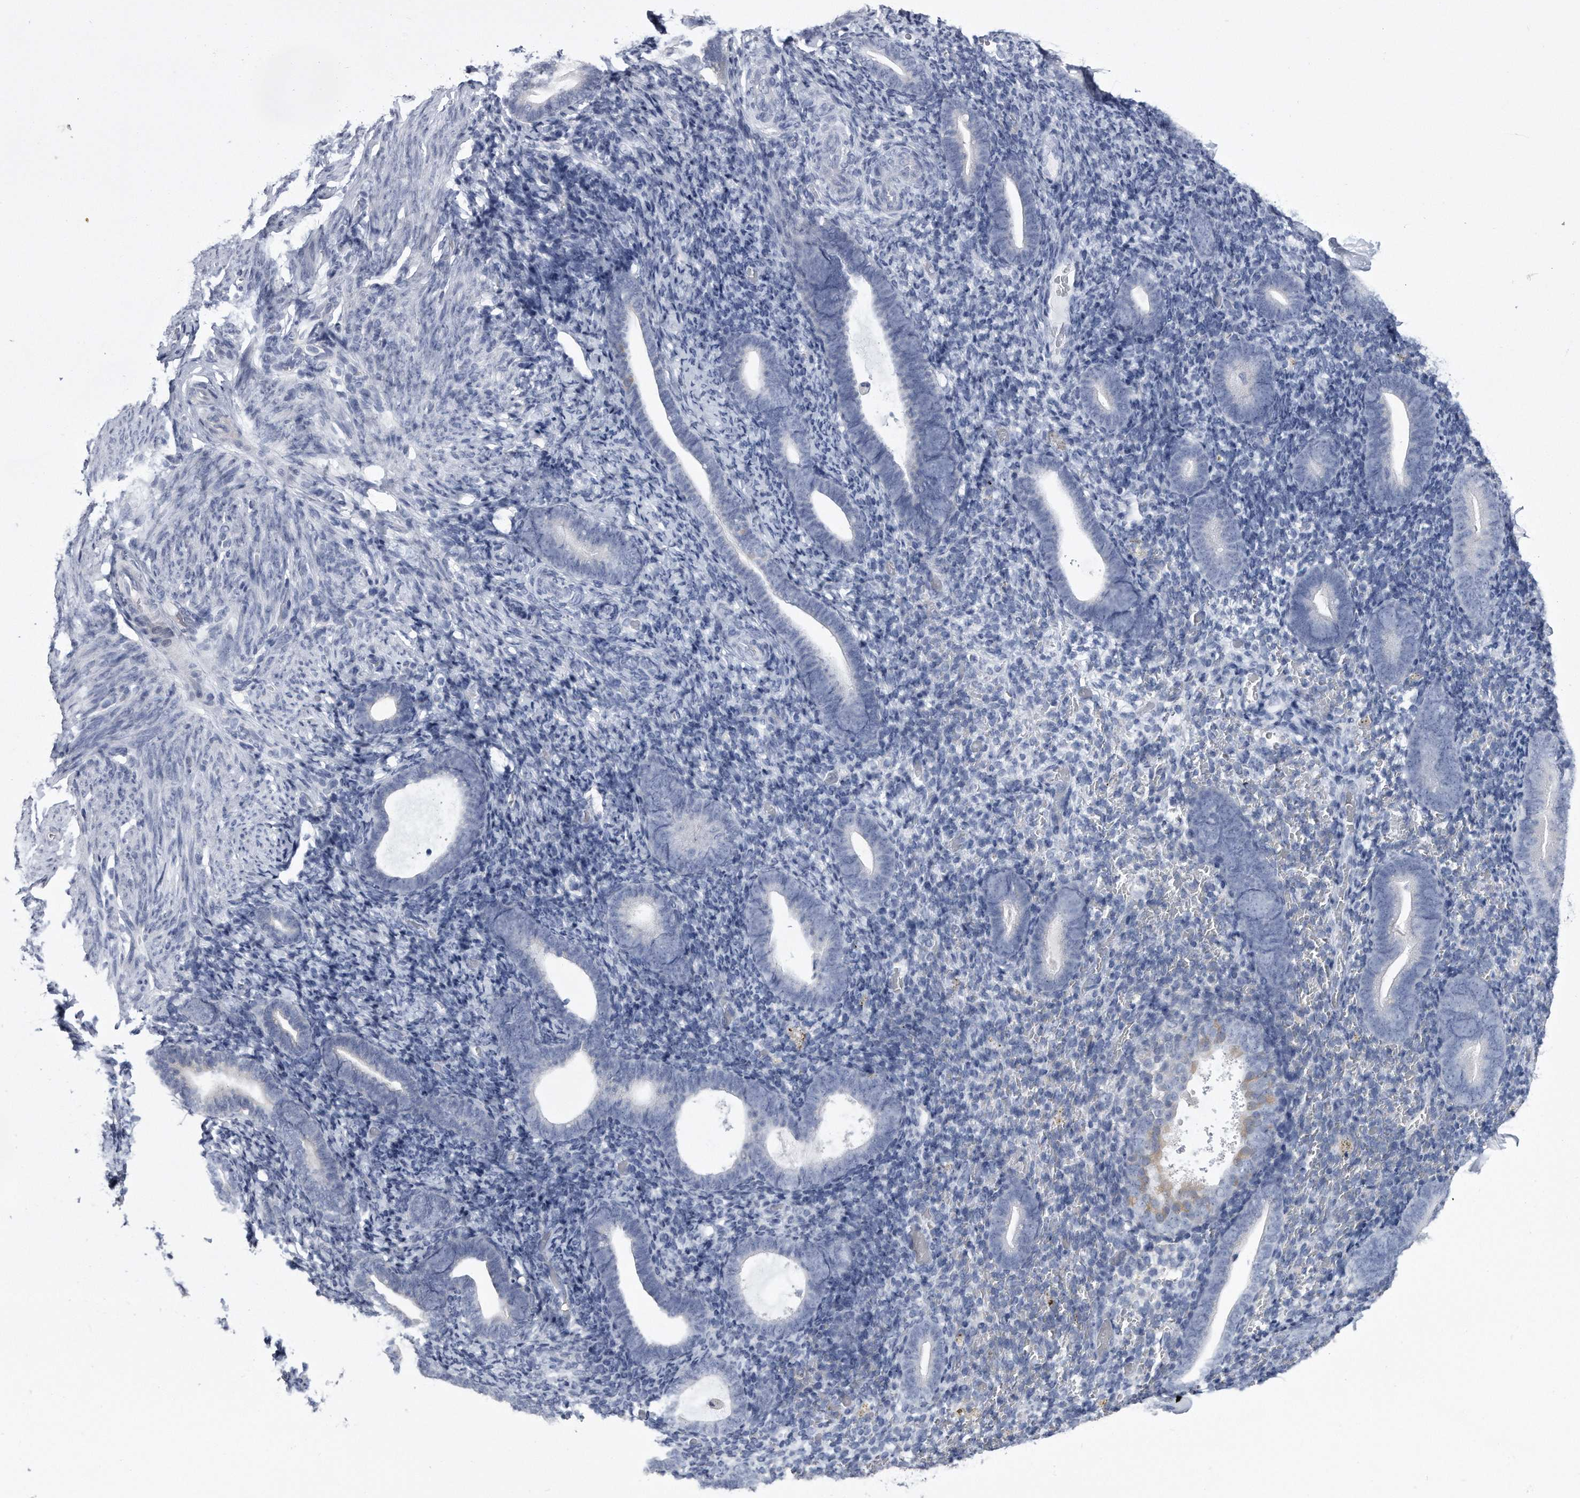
{"staining": {"intensity": "negative", "quantity": "none", "location": "none"}, "tissue": "endometrium", "cell_type": "Cells in endometrial stroma", "image_type": "normal", "snomed": [{"axis": "morphology", "description": "Normal tissue, NOS"}, {"axis": "topography", "description": "Endometrium"}], "caption": "A photomicrograph of endometrium stained for a protein exhibits no brown staining in cells in endometrial stroma. (Brightfield microscopy of DAB immunohistochemistry (IHC) at high magnification).", "gene": "PYGB", "patient": {"sex": "female", "age": 51}}